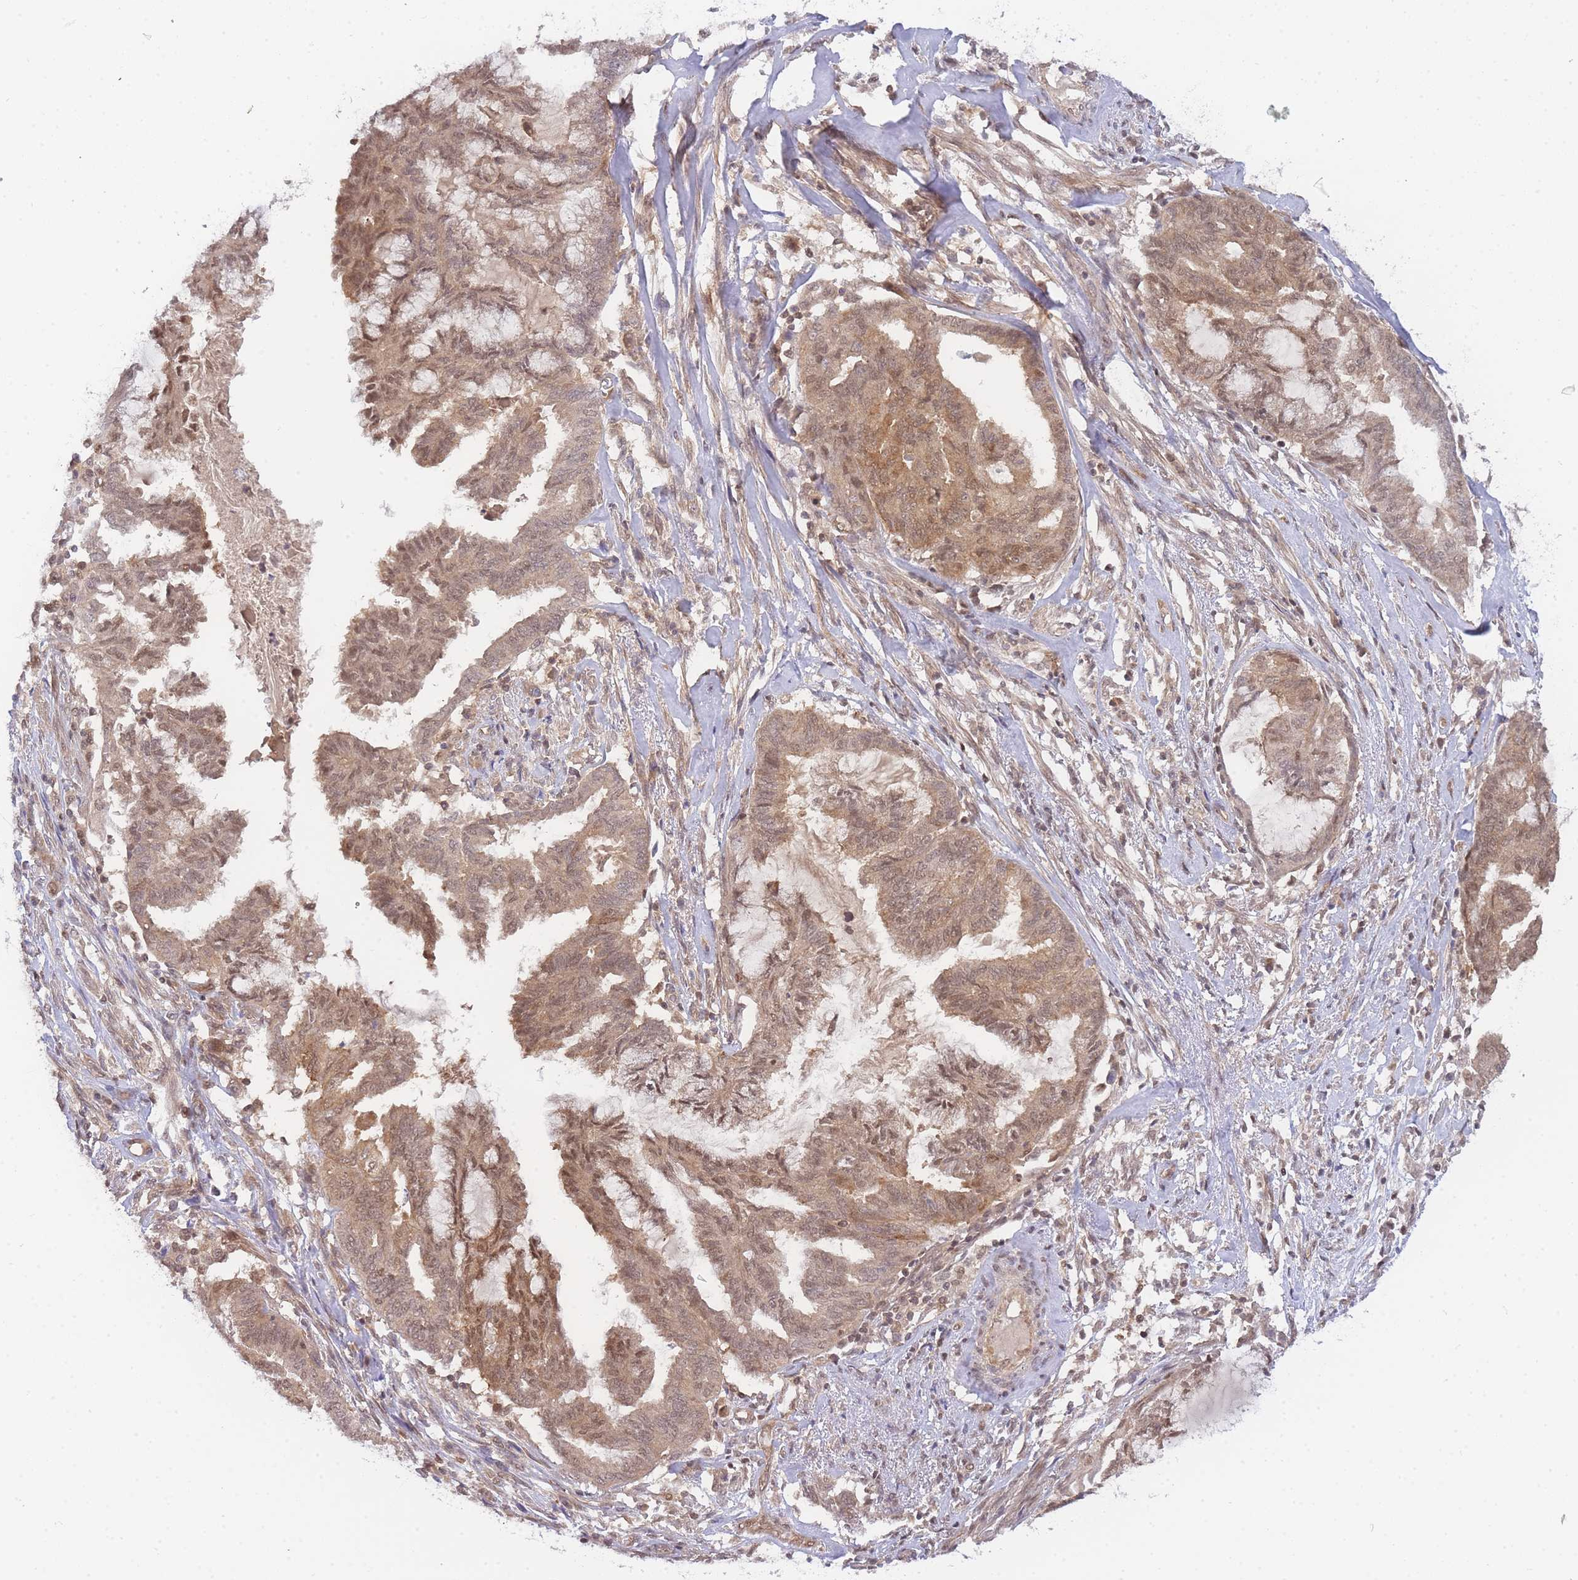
{"staining": {"intensity": "moderate", "quantity": ">75%", "location": "cytoplasmic/membranous,nuclear"}, "tissue": "endometrial cancer", "cell_type": "Tumor cells", "image_type": "cancer", "snomed": [{"axis": "morphology", "description": "Adenocarcinoma, NOS"}, {"axis": "topography", "description": "Endometrium"}], "caption": "Immunohistochemical staining of human endometrial cancer reveals medium levels of moderate cytoplasmic/membranous and nuclear expression in about >75% of tumor cells.", "gene": "KIAA1191", "patient": {"sex": "female", "age": 86}}